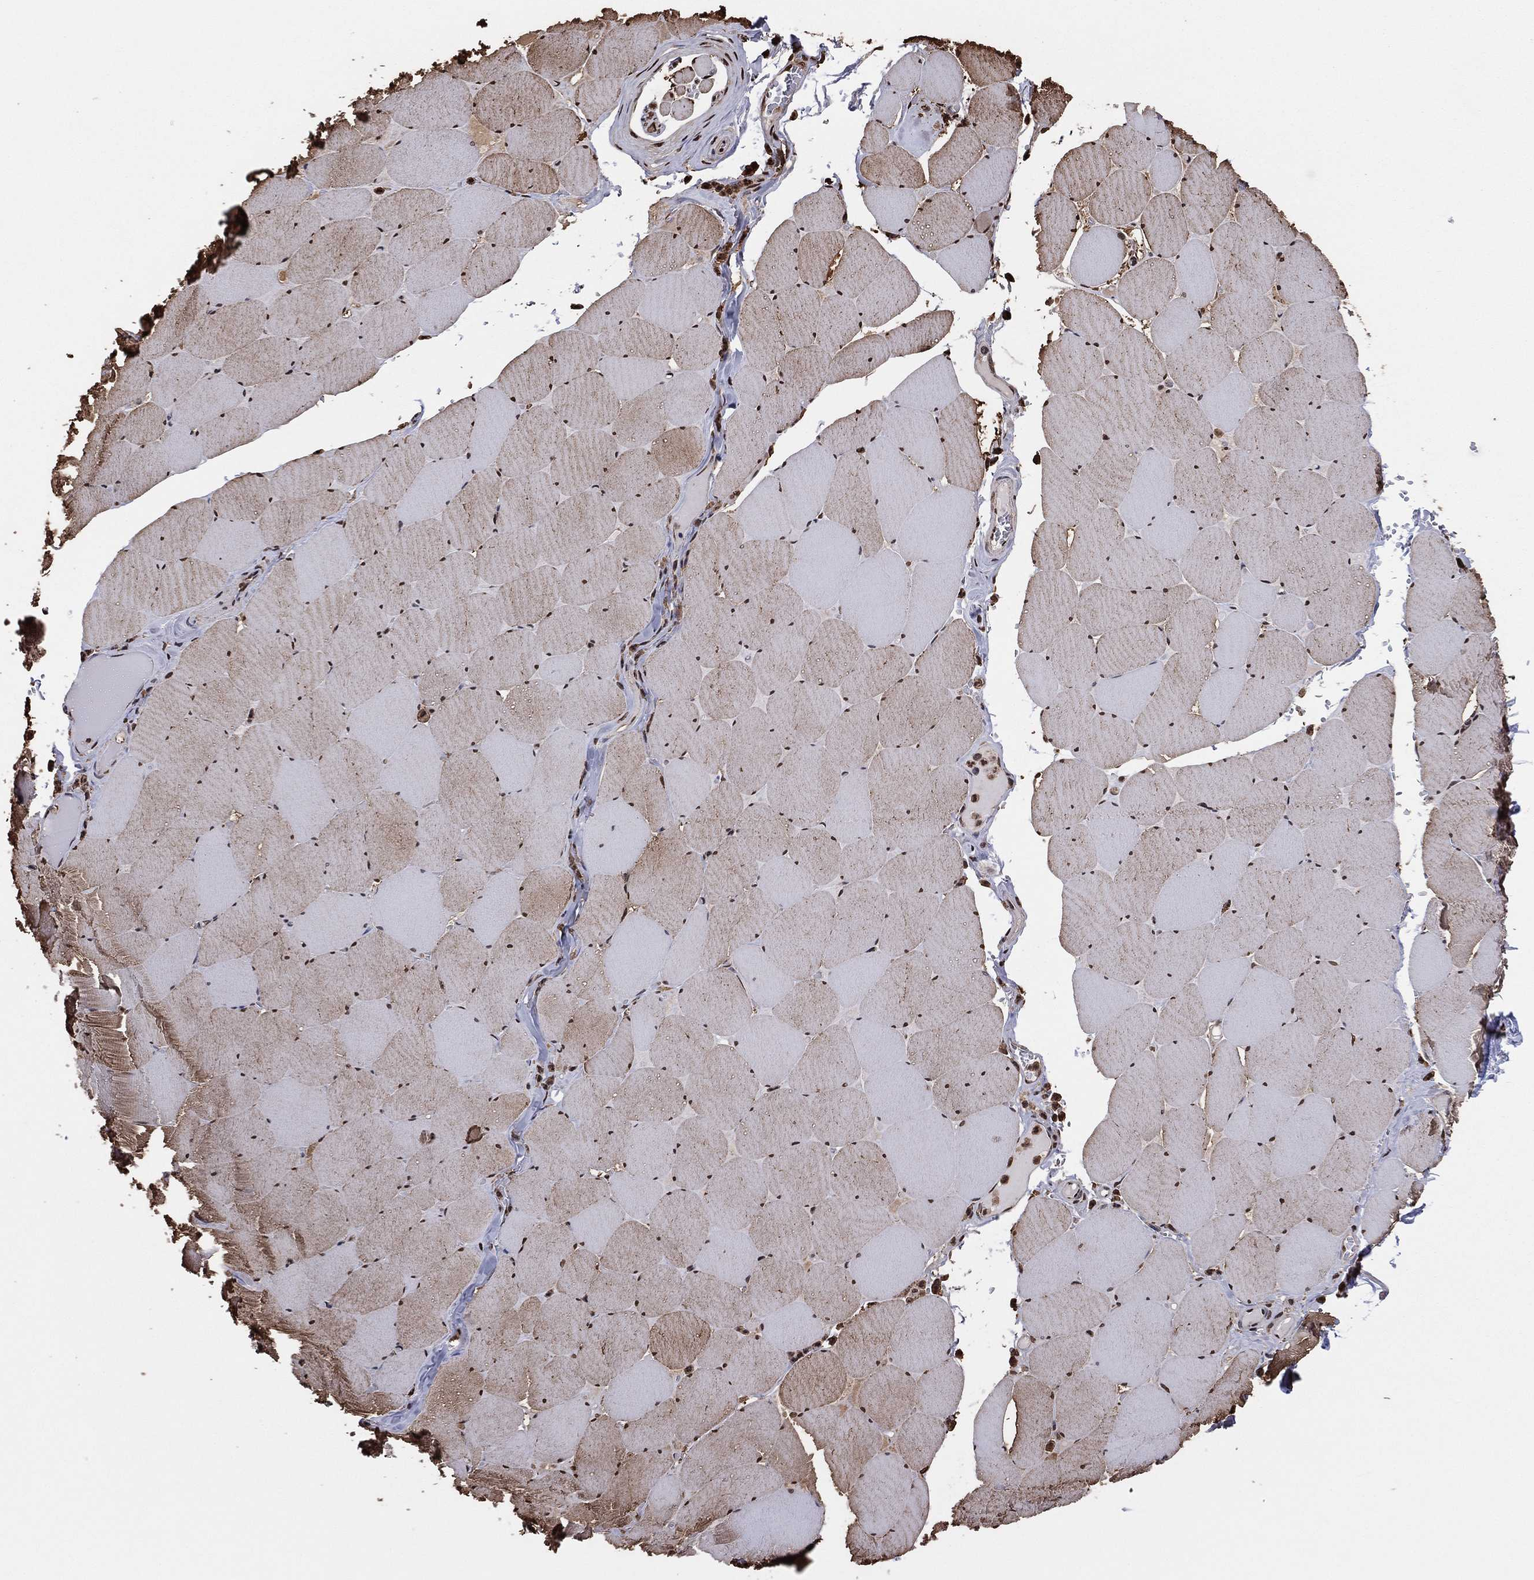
{"staining": {"intensity": "strong", "quantity": ">75%", "location": "nuclear"}, "tissue": "skeletal muscle", "cell_type": "Myocytes", "image_type": "normal", "snomed": [{"axis": "morphology", "description": "Normal tissue, NOS"}, {"axis": "morphology", "description": "Malignant melanoma, Metastatic site"}, {"axis": "topography", "description": "Skeletal muscle"}], "caption": "Protein staining demonstrates strong nuclear staining in about >75% of myocytes in benign skeletal muscle. The staining was performed using DAB, with brown indicating positive protein expression. Nuclei are stained blue with hematoxylin.", "gene": "GAPDH", "patient": {"sex": "male", "age": 50}}